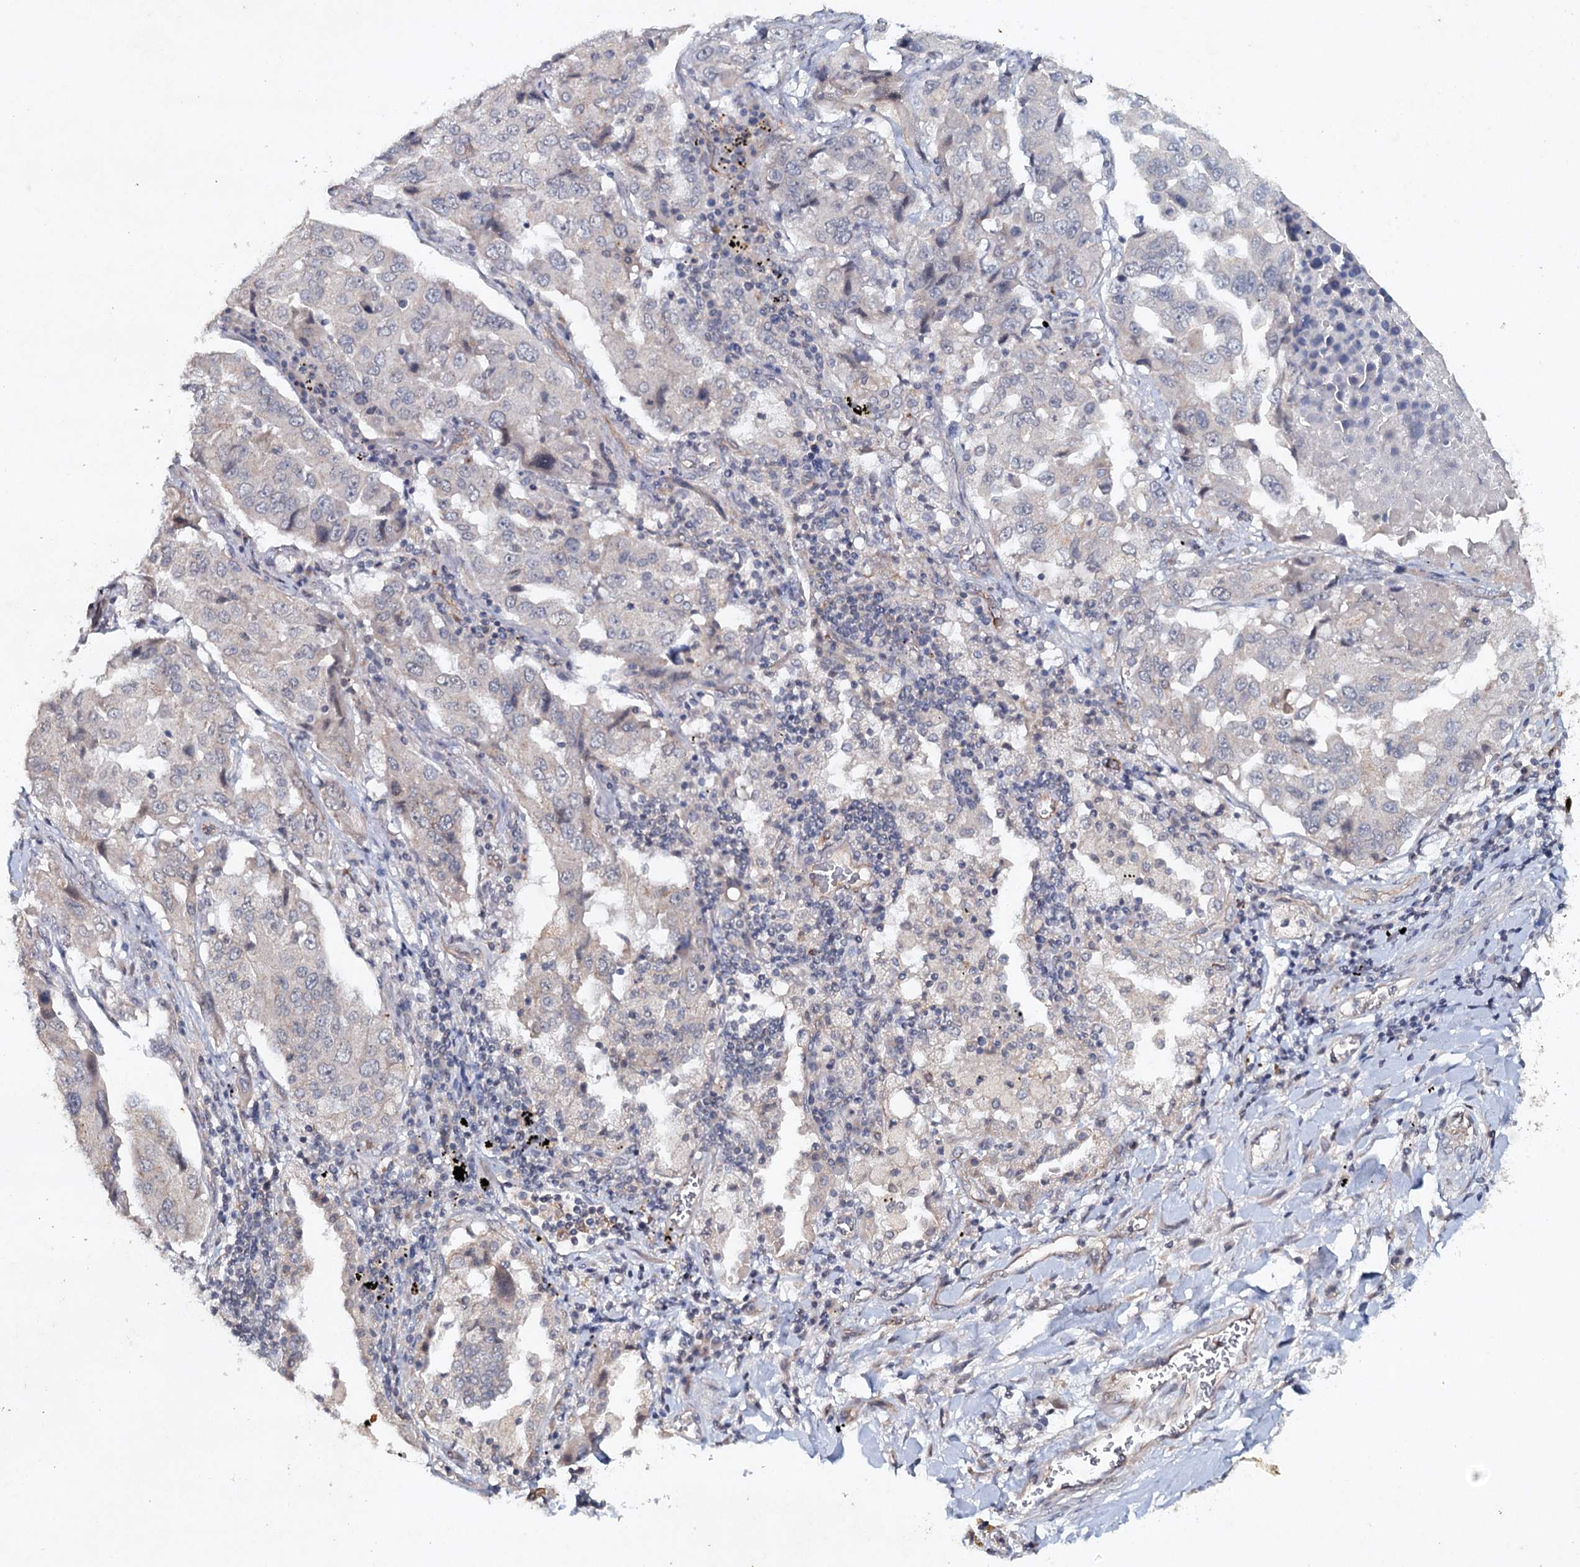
{"staining": {"intensity": "negative", "quantity": "none", "location": "none"}, "tissue": "lung cancer", "cell_type": "Tumor cells", "image_type": "cancer", "snomed": [{"axis": "morphology", "description": "Adenocarcinoma, NOS"}, {"axis": "topography", "description": "Lung"}], "caption": "Tumor cells show no significant protein expression in lung adenocarcinoma. (Brightfield microscopy of DAB (3,3'-diaminobenzidine) IHC at high magnification).", "gene": "SYNPO", "patient": {"sex": "female", "age": 65}}